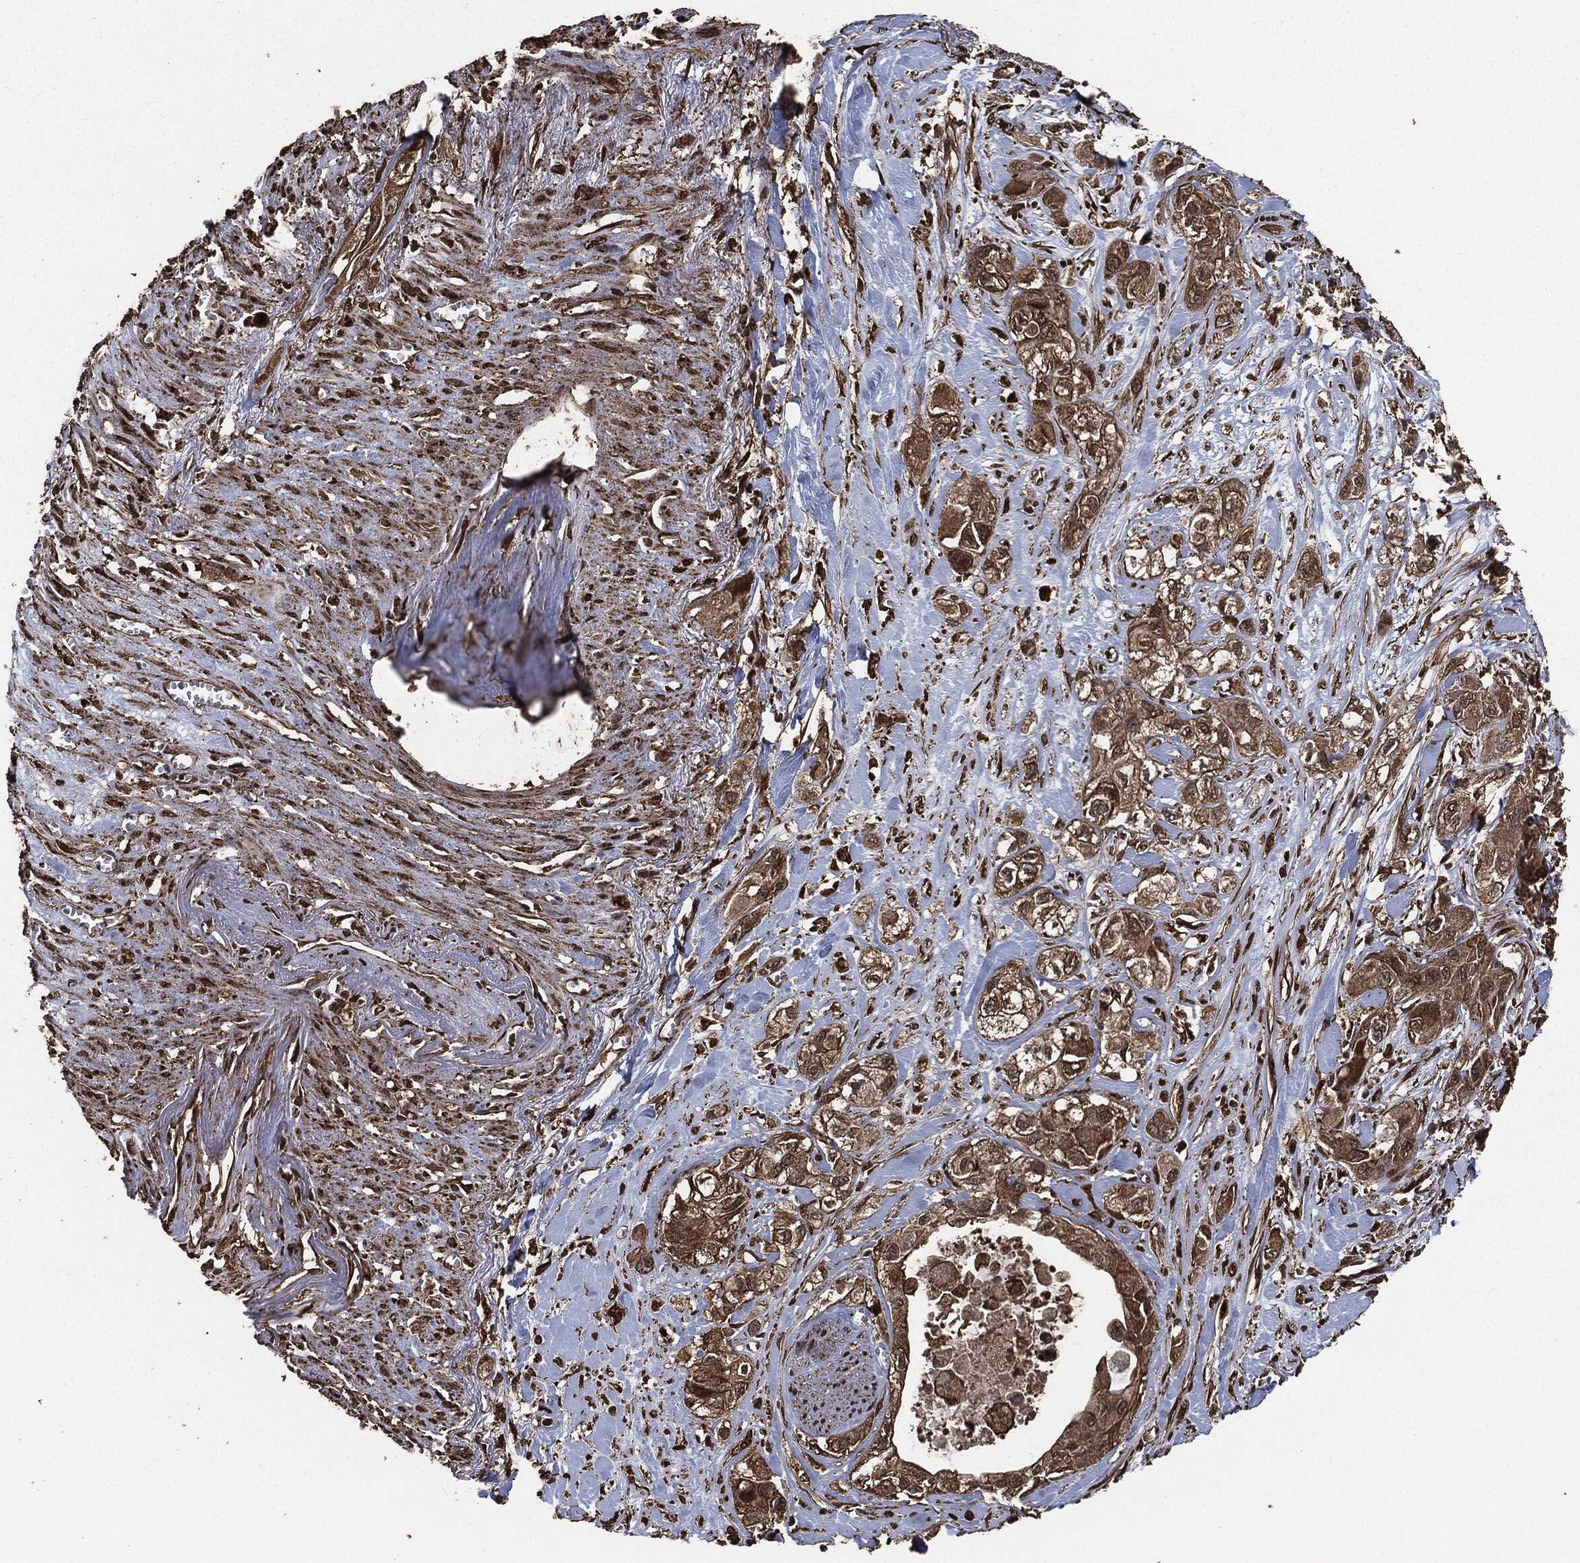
{"staining": {"intensity": "moderate", "quantity": "25%-75%", "location": "cytoplasmic/membranous"}, "tissue": "pancreatic cancer", "cell_type": "Tumor cells", "image_type": "cancer", "snomed": [{"axis": "morphology", "description": "Adenocarcinoma, NOS"}, {"axis": "topography", "description": "Pancreas"}], "caption": "Human pancreatic cancer stained with a protein marker demonstrates moderate staining in tumor cells.", "gene": "EGFR", "patient": {"sex": "male", "age": 72}}